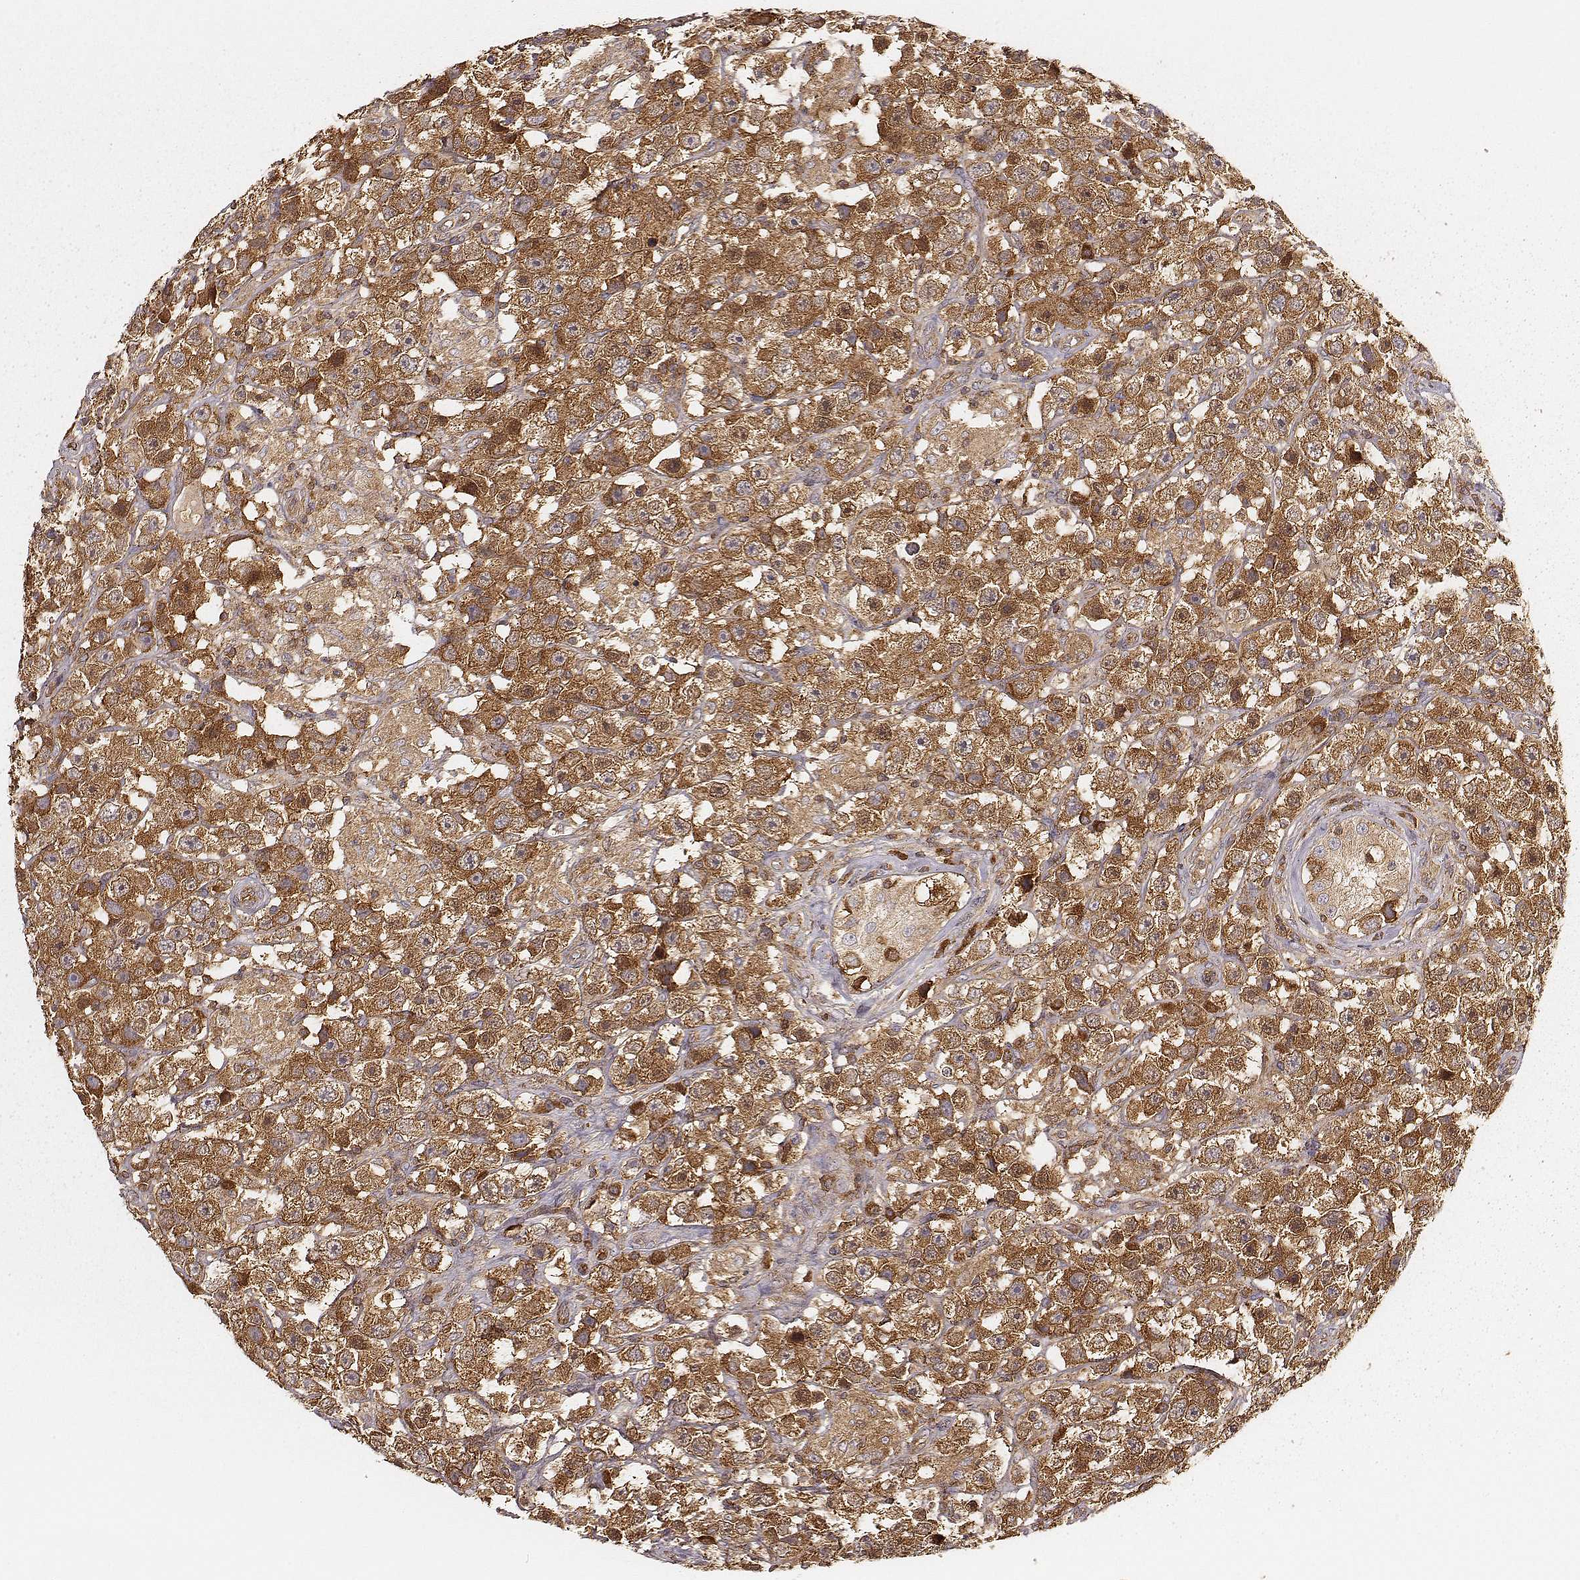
{"staining": {"intensity": "strong", "quantity": ">75%", "location": "cytoplasmic/membranous"}, "tissue": "testis cancer", "cell_type": "Tumor cells", "image_type": "cancer", "snomed": [{"axis": "morphology", "description": "Seminoma, NOS"}, {"axis": "topography", "description": "Testis"}], "caption": "Strong cytoplasmic/membranous protein positivity is identified in about >75% of tumor cells in testis cancer (seminoma).", "gene": "CARS1", "patient": {"sex": "male", "age": 45}}